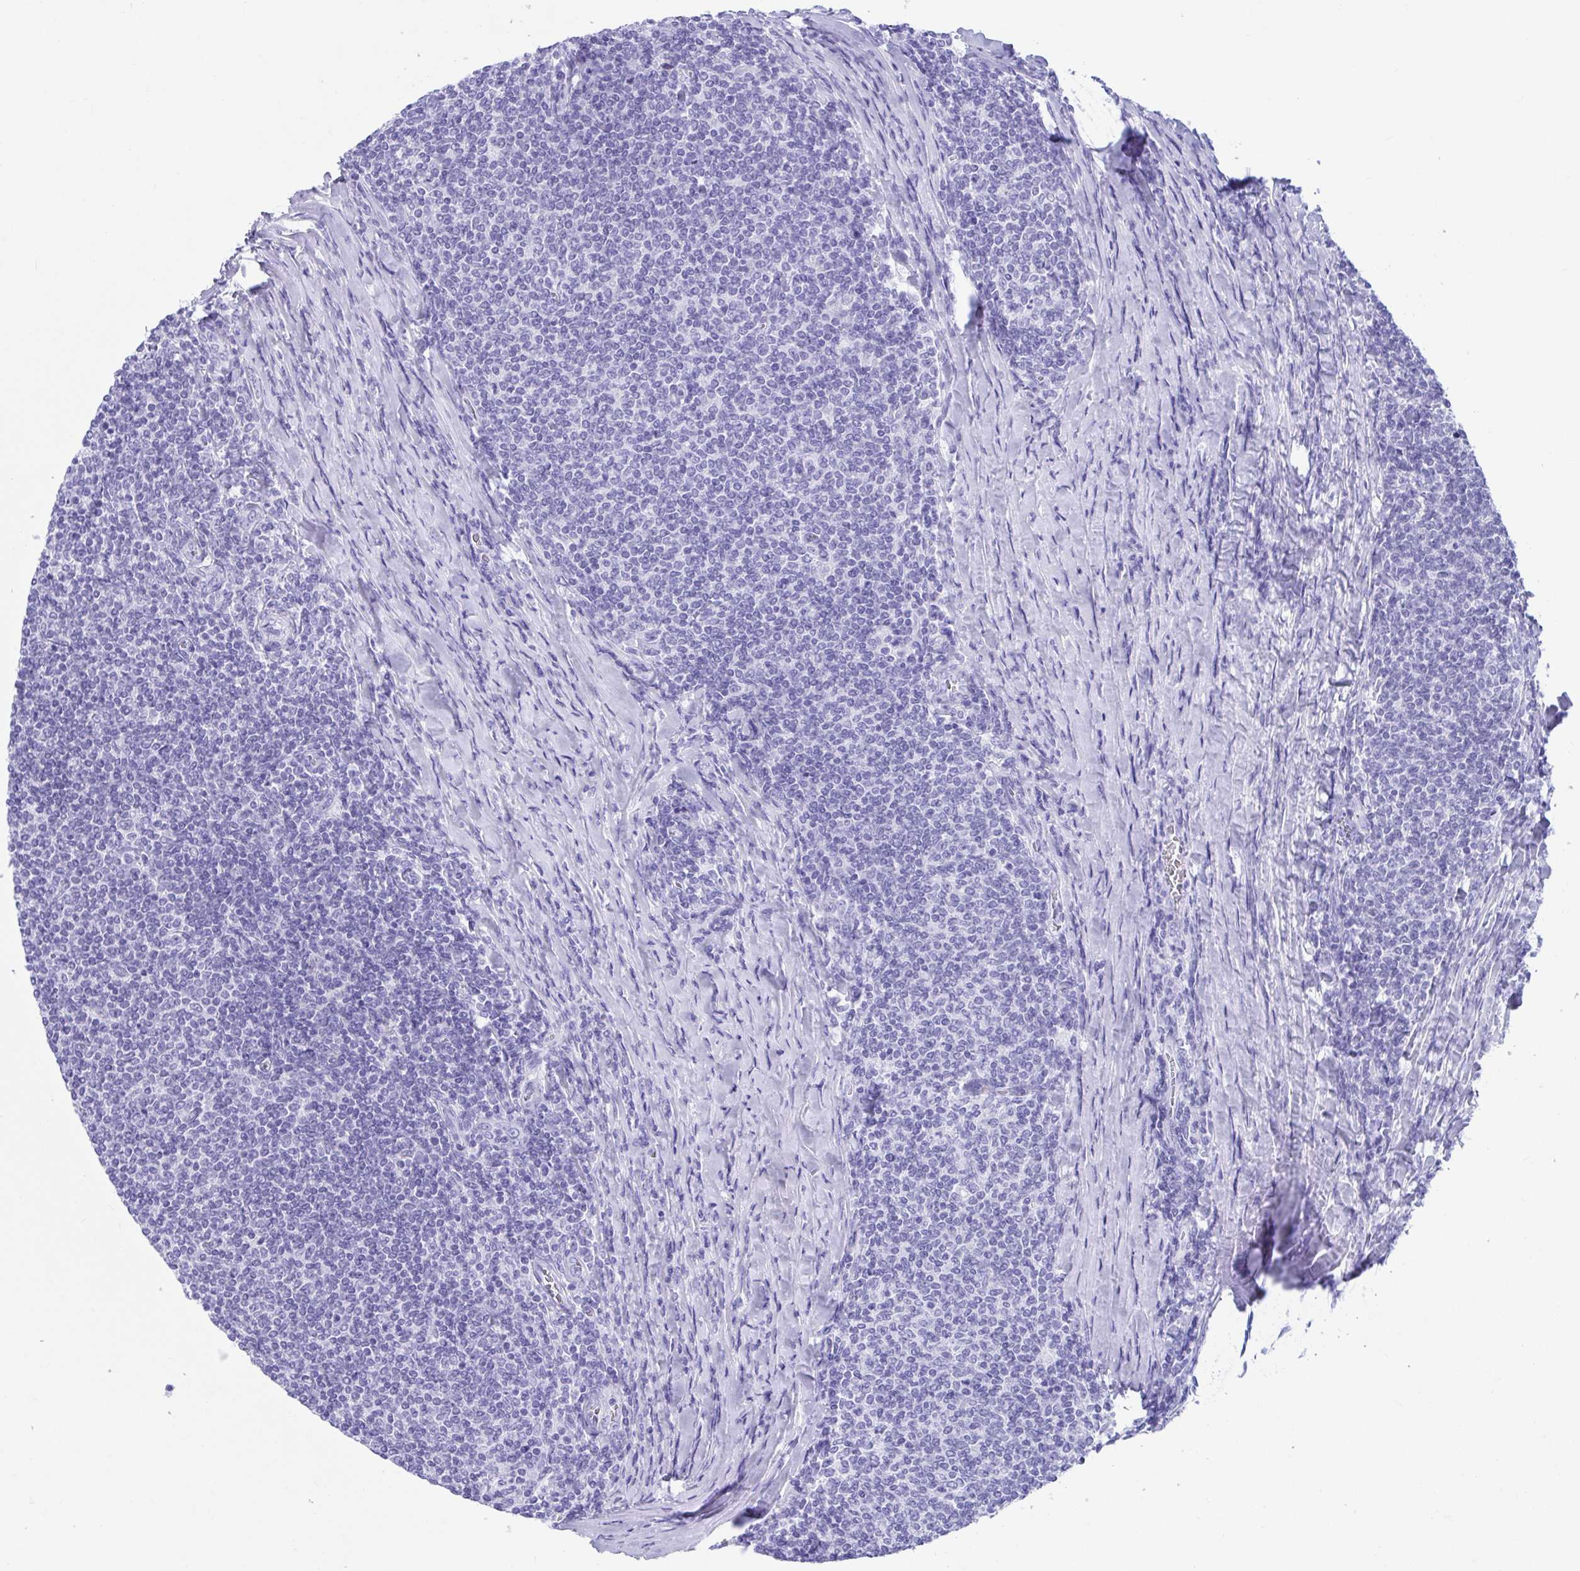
{"staining": {"intensity": "negative", "quantity": "none", "location": "none"}, "tissue": "lymphoma", "cell_type": "Tumor cells", "image_type": "cancer", "snomed": [{"axis": "morphology", "description": "Malignant lymphoma, non-Hodgkin's type, Low grade"}, {"axis": "topography", "description": "Lymph node"}], "caption": "This is a histopathology image of IHC staining of lymphoma, which shows no expression in tumor cells. (Brightfield microscopy of DAB IHC at high magnification).", "gene": "TMEM35A", "patient": {"sex": "male", "age": 52}}